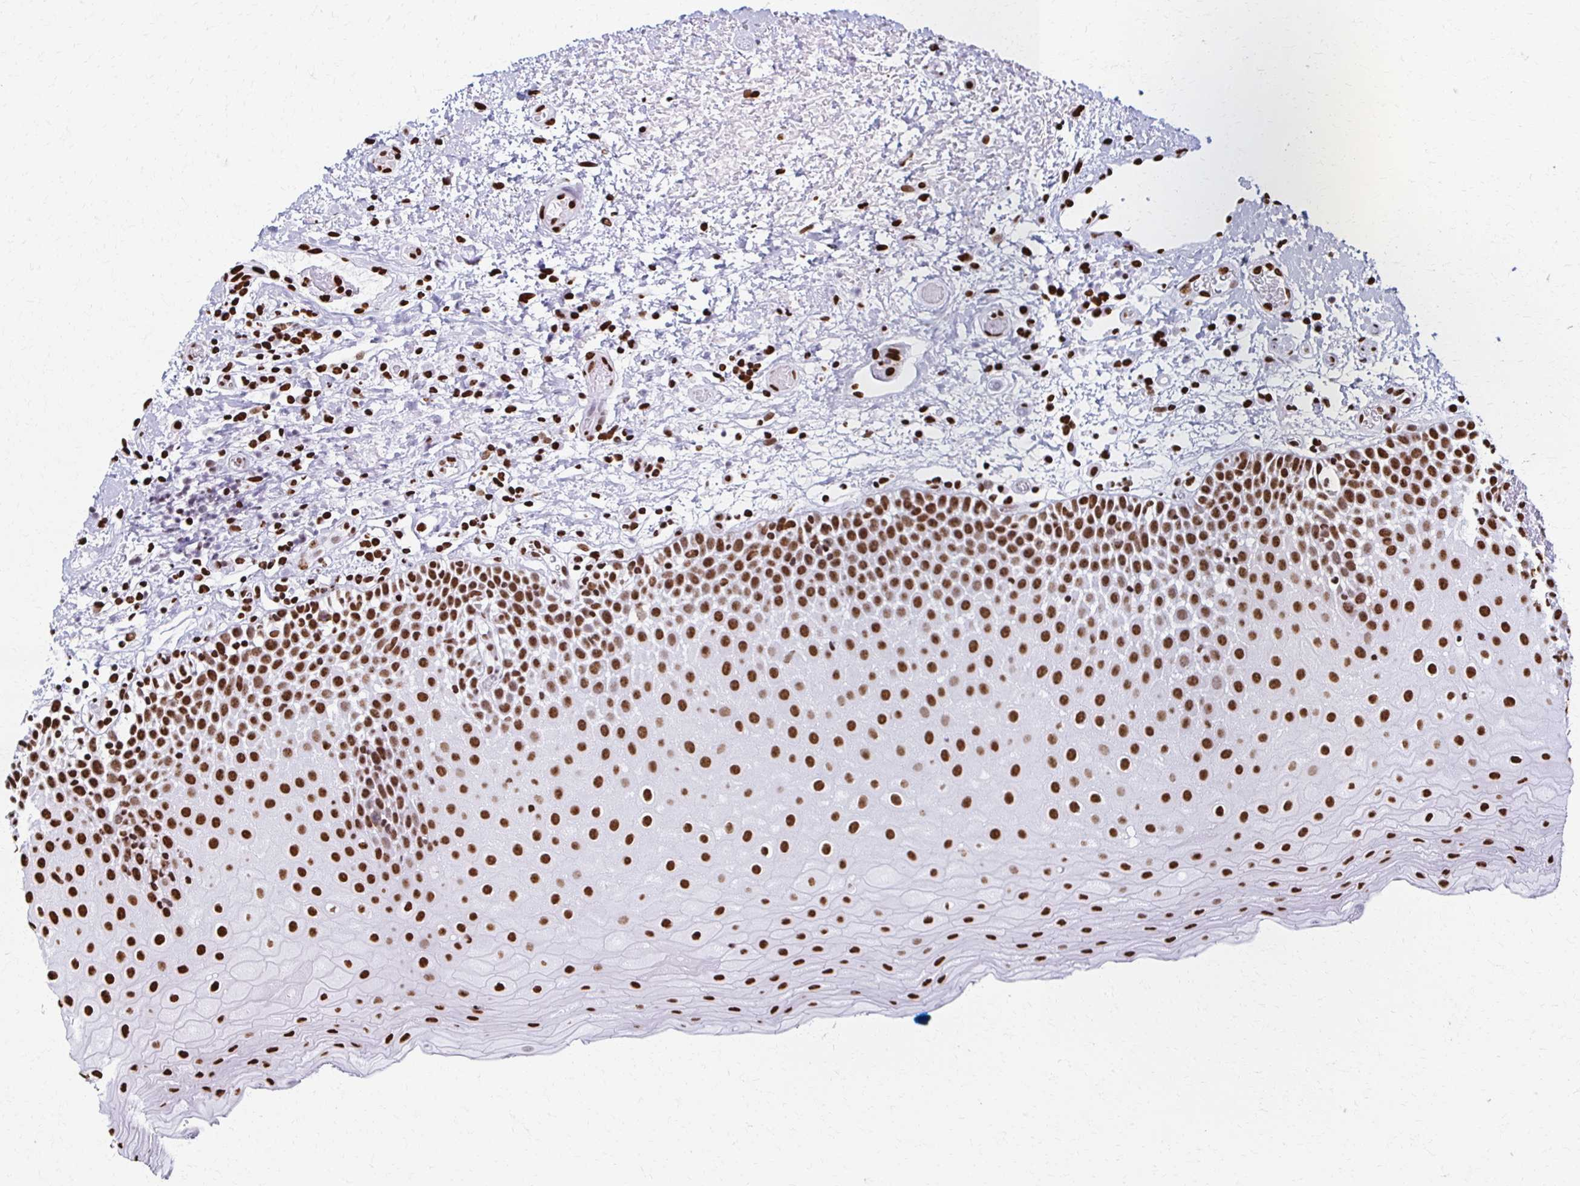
{"staining": {"intensity": "strong", "quantity": ">75%", "location": "nuclear"}, "tissue": "oral mucosa", "cell_type": "Squamous epithelial cells", "image_type": "normal", "snomed": [{"axis": "morphology", "description": "Normal tissue, NOS"}, {"axis": "topography", "description": "Oral tissue"}], "caption": "Strong nuclear positivity is seen in approximately >75% of squamous epithelial cells in normal oral mucosa.", "gene": "NONO", "patient": {"sex": "female", "age": 82}}